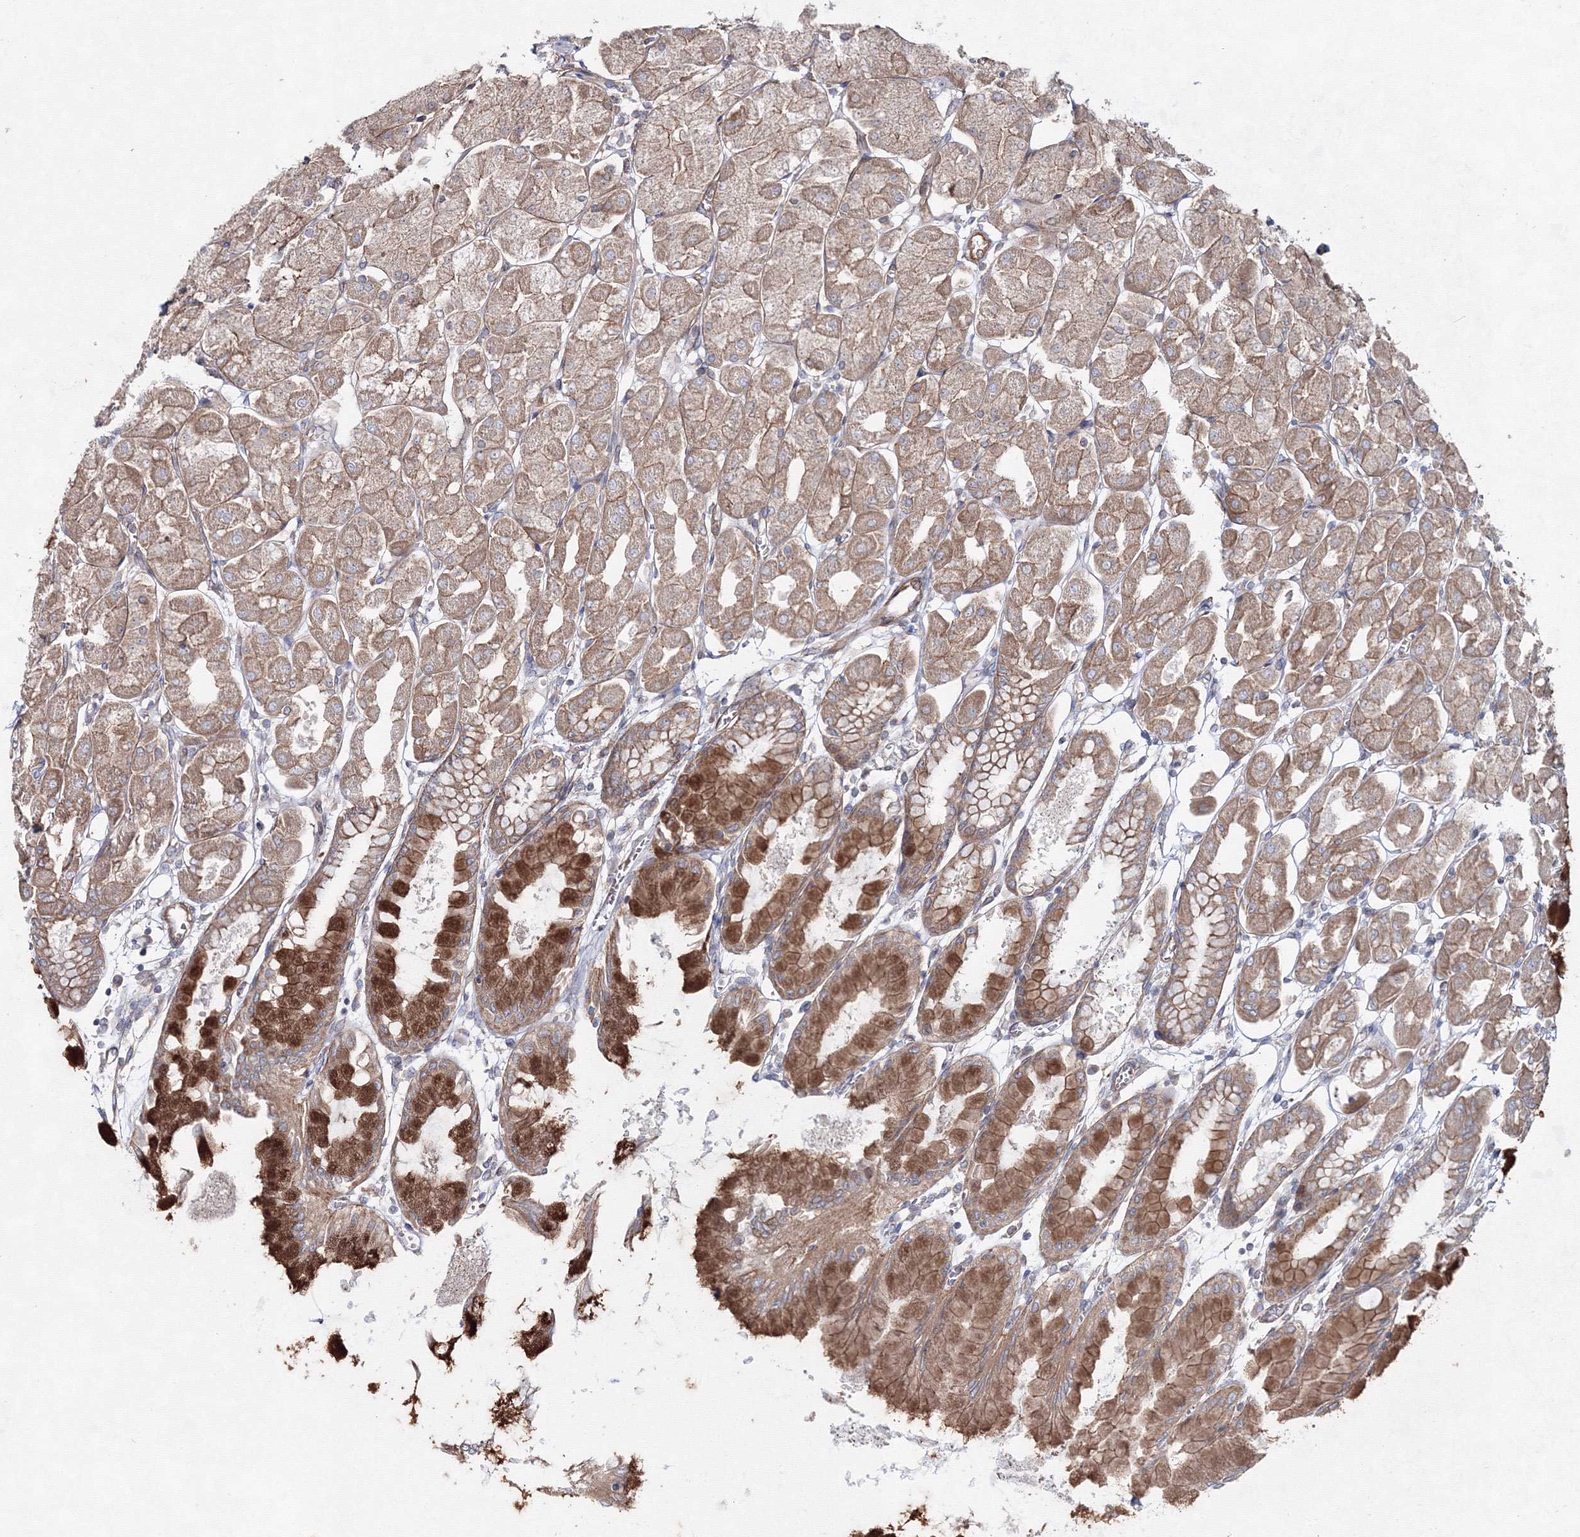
{"staining": {"intensity": "strong", "quantity": "25%-75%", "location": "cytoplasmic/membranous"}, "tissue": "stomach", "cell_type": "Glandular cells", "image_type": "normal", "snomed": [{"axis": "morphology", "description": "Normal tissue, NOS"}, {"axis": "topography", "description": "Stomach, upper"}], "caption": "Strong cytoplasmic/membranous positivity for a protein is appreciated in about 25%-75% of glandular cells of normal stomach using immunohistochemistry (IHC).", "gene": "EXOC6", "patient": {"sex": "female", "age": 56}}